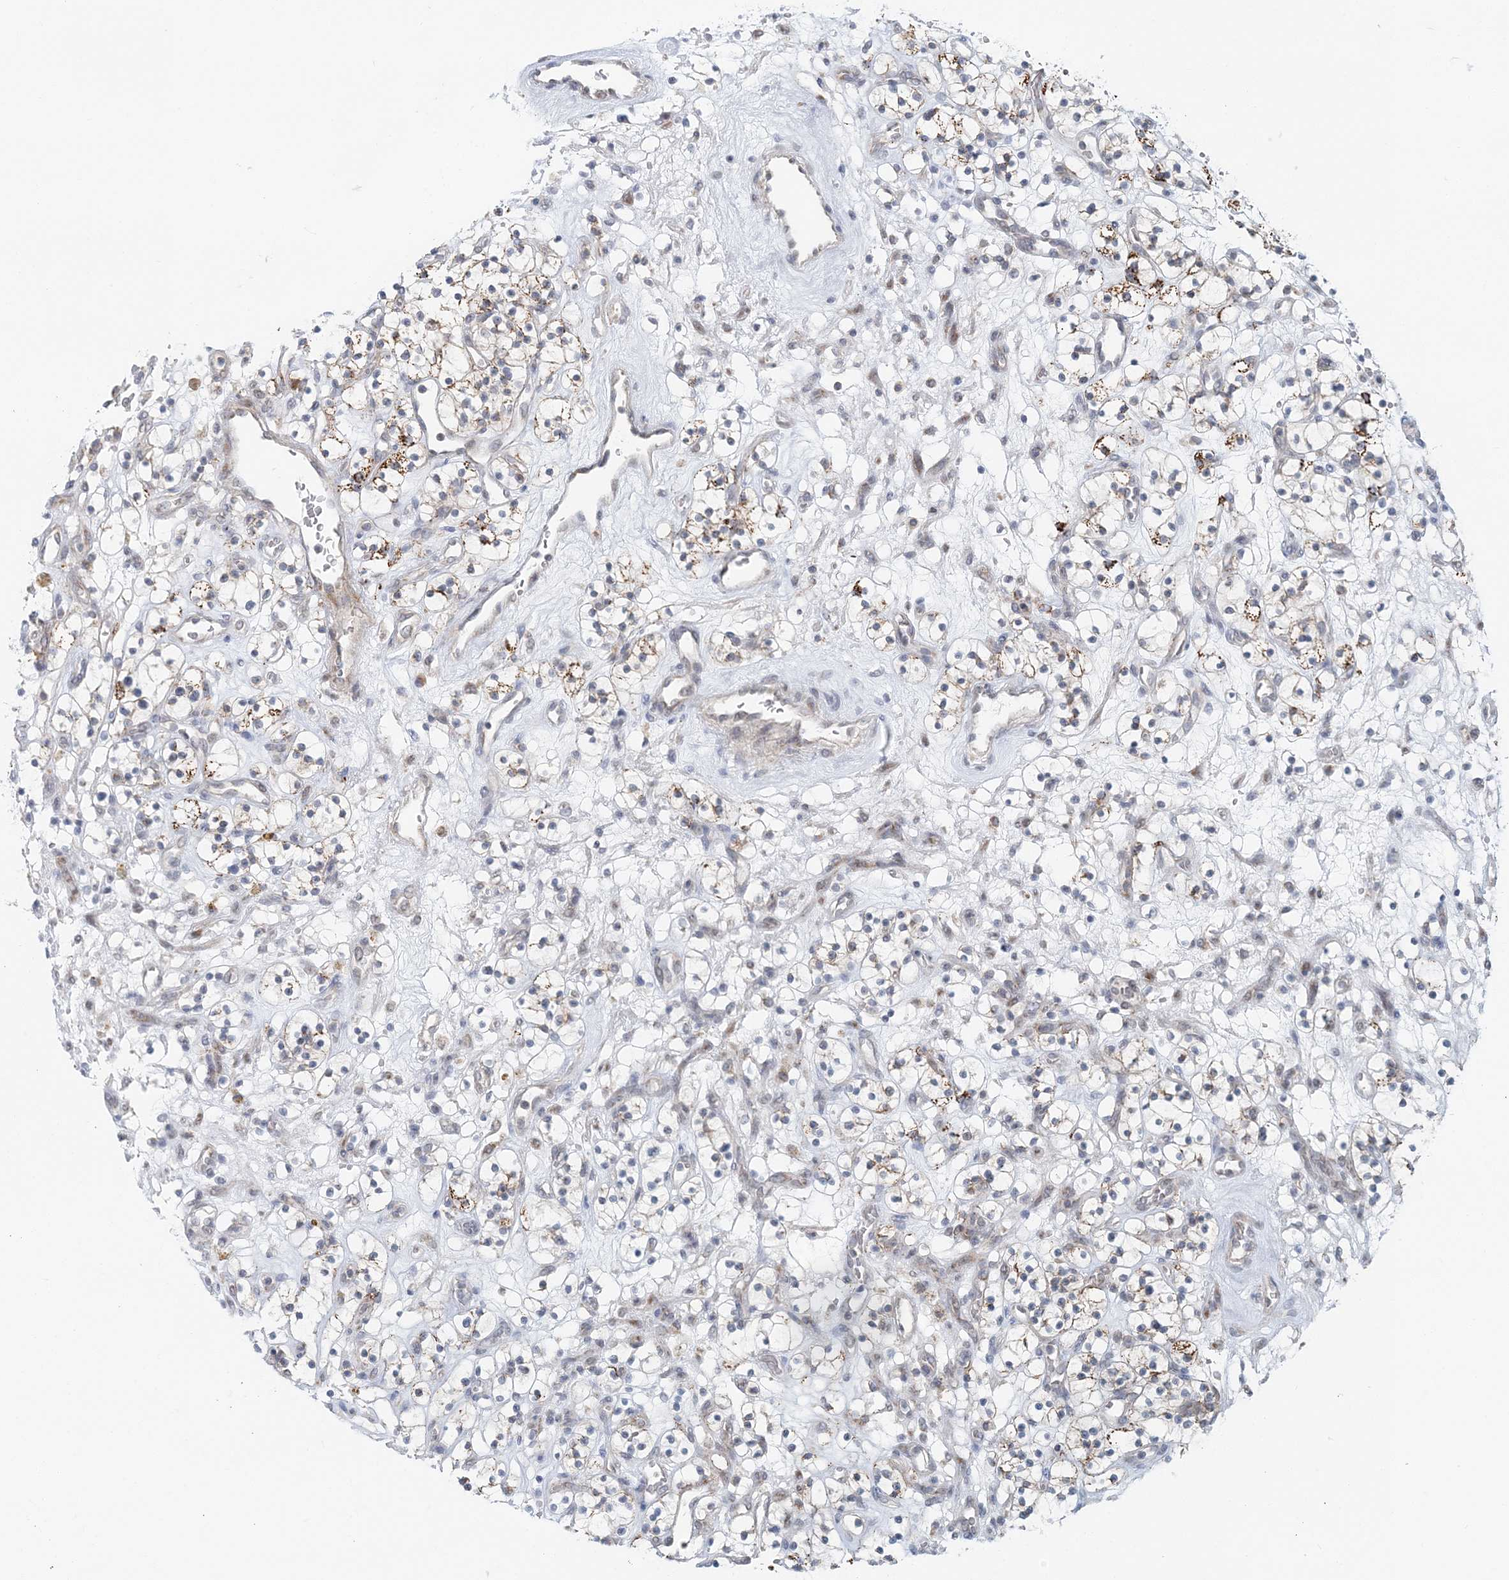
{"staining": {"intensity": "moderate", "quantity": "25%-75%", "location": "cytoplasmic/membranous"}, "tissue": "renal cancer", "cell_type": "Tumor cells", "image_type": "cancer", "snomed": [{"axis": "morphology", "description": "Adenocarcinoma, NOS"}, {"axis": "topography", "description": "Kidney"}], "caption": "Protein expression analysis of human renal adenocarcinoma reveals moderate cytoplasmic/membranous positivity in about 25%-75% of tumor cells. (Stains: DAB in brown, nuclei in blue, Microscopy: brightfield microscopy at high magnification).", "gene": "RNF150", "patient": {"sex": "female", "age": 57}}